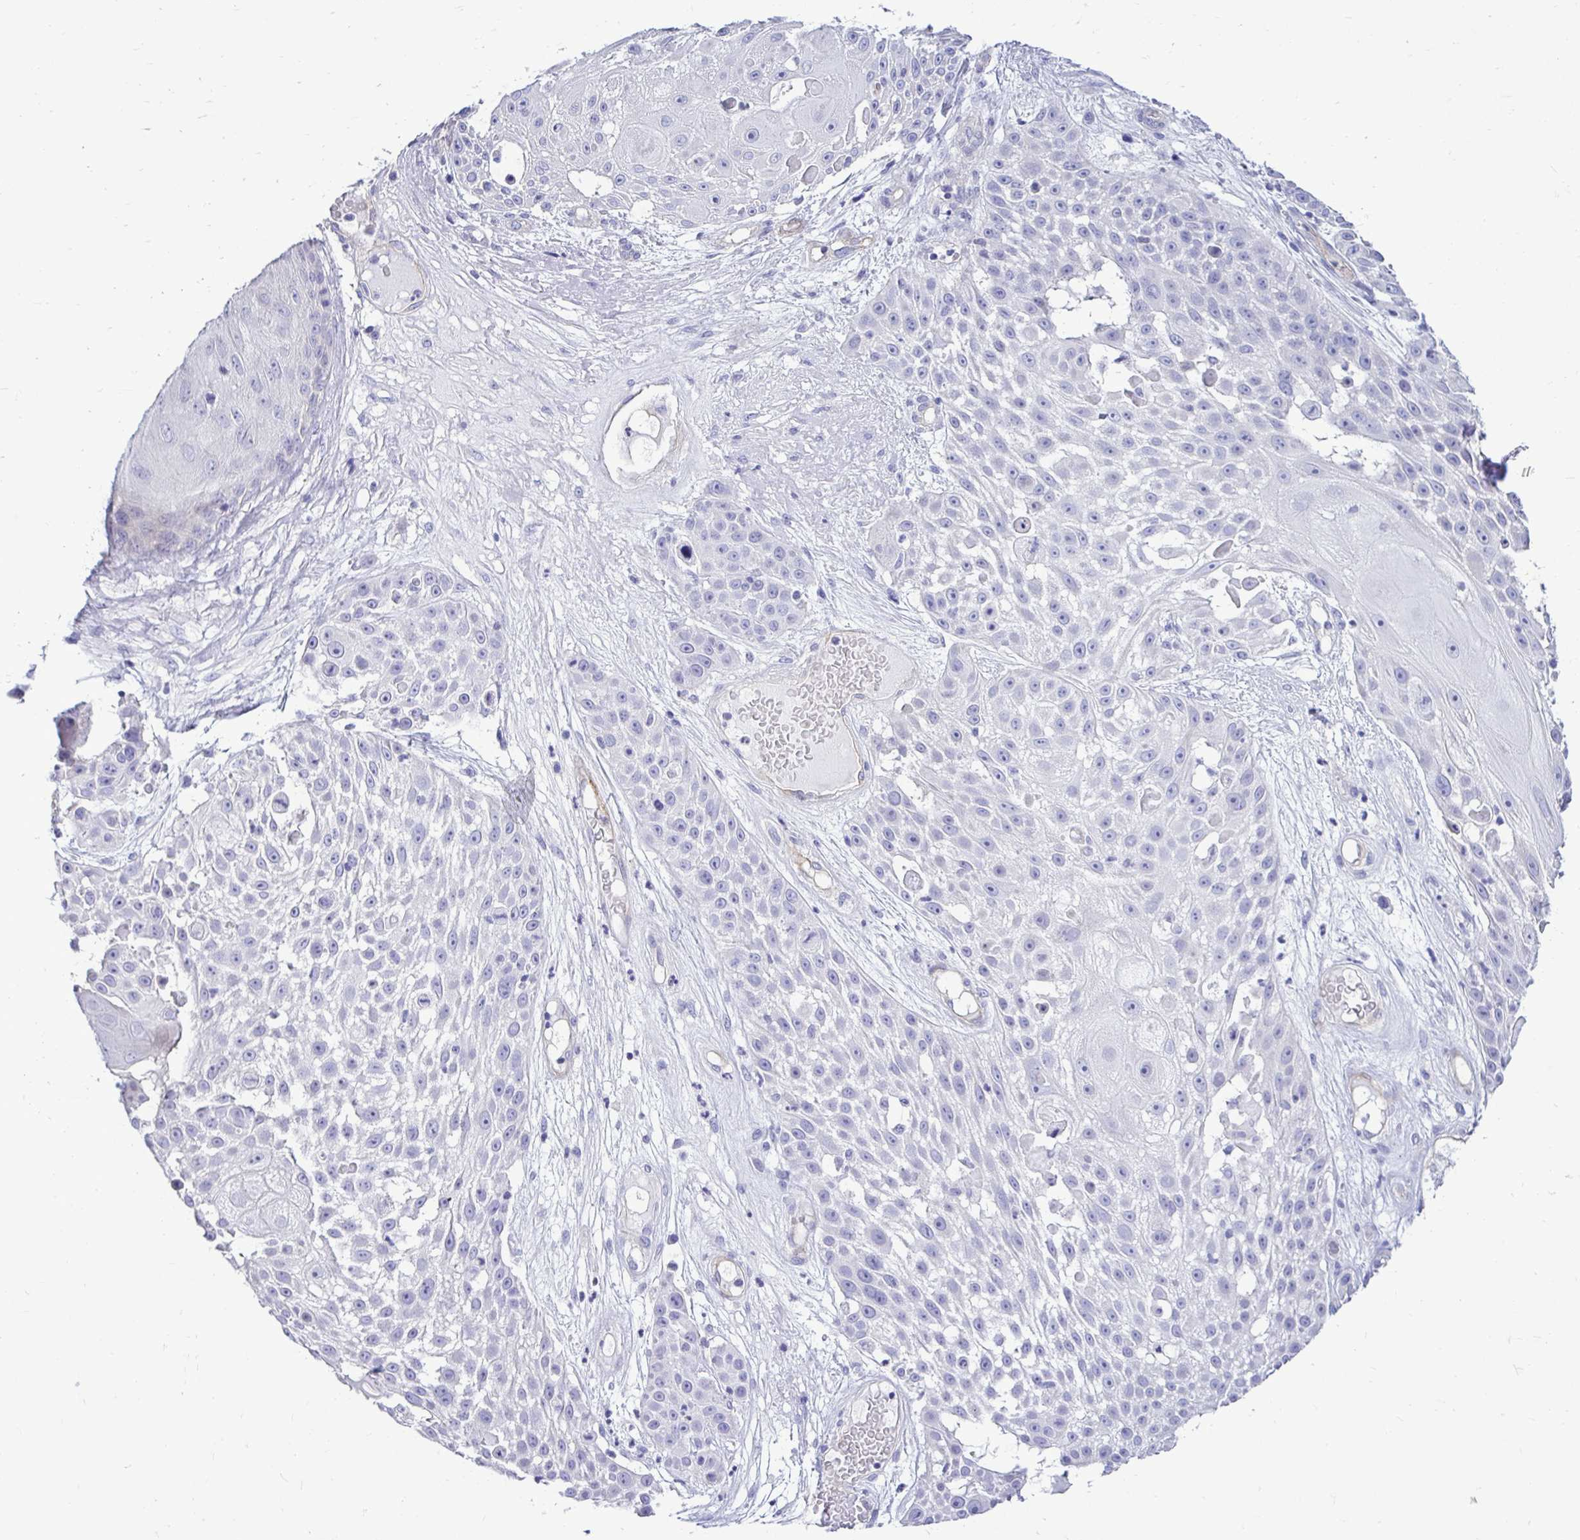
{"staining": {"intensity": "negative", "quantity": "none", "location": "none"}, "tissue": "skin cancer", "cell_type": "Tumor cells", "image_type": "cancer", "snomed": [{"axis": "morphology", "description": "Squamous cell carcinoma, NOS"}, {"axis": "topography", "description": "Skin"}], "caption": "Skin squamous cell carcinoma stained for a protein using immunohistochemistry (IHC) displays no expression tumor cells.", "gene": "ABCG2", "patient": {"sex": "female", "age": 86}}